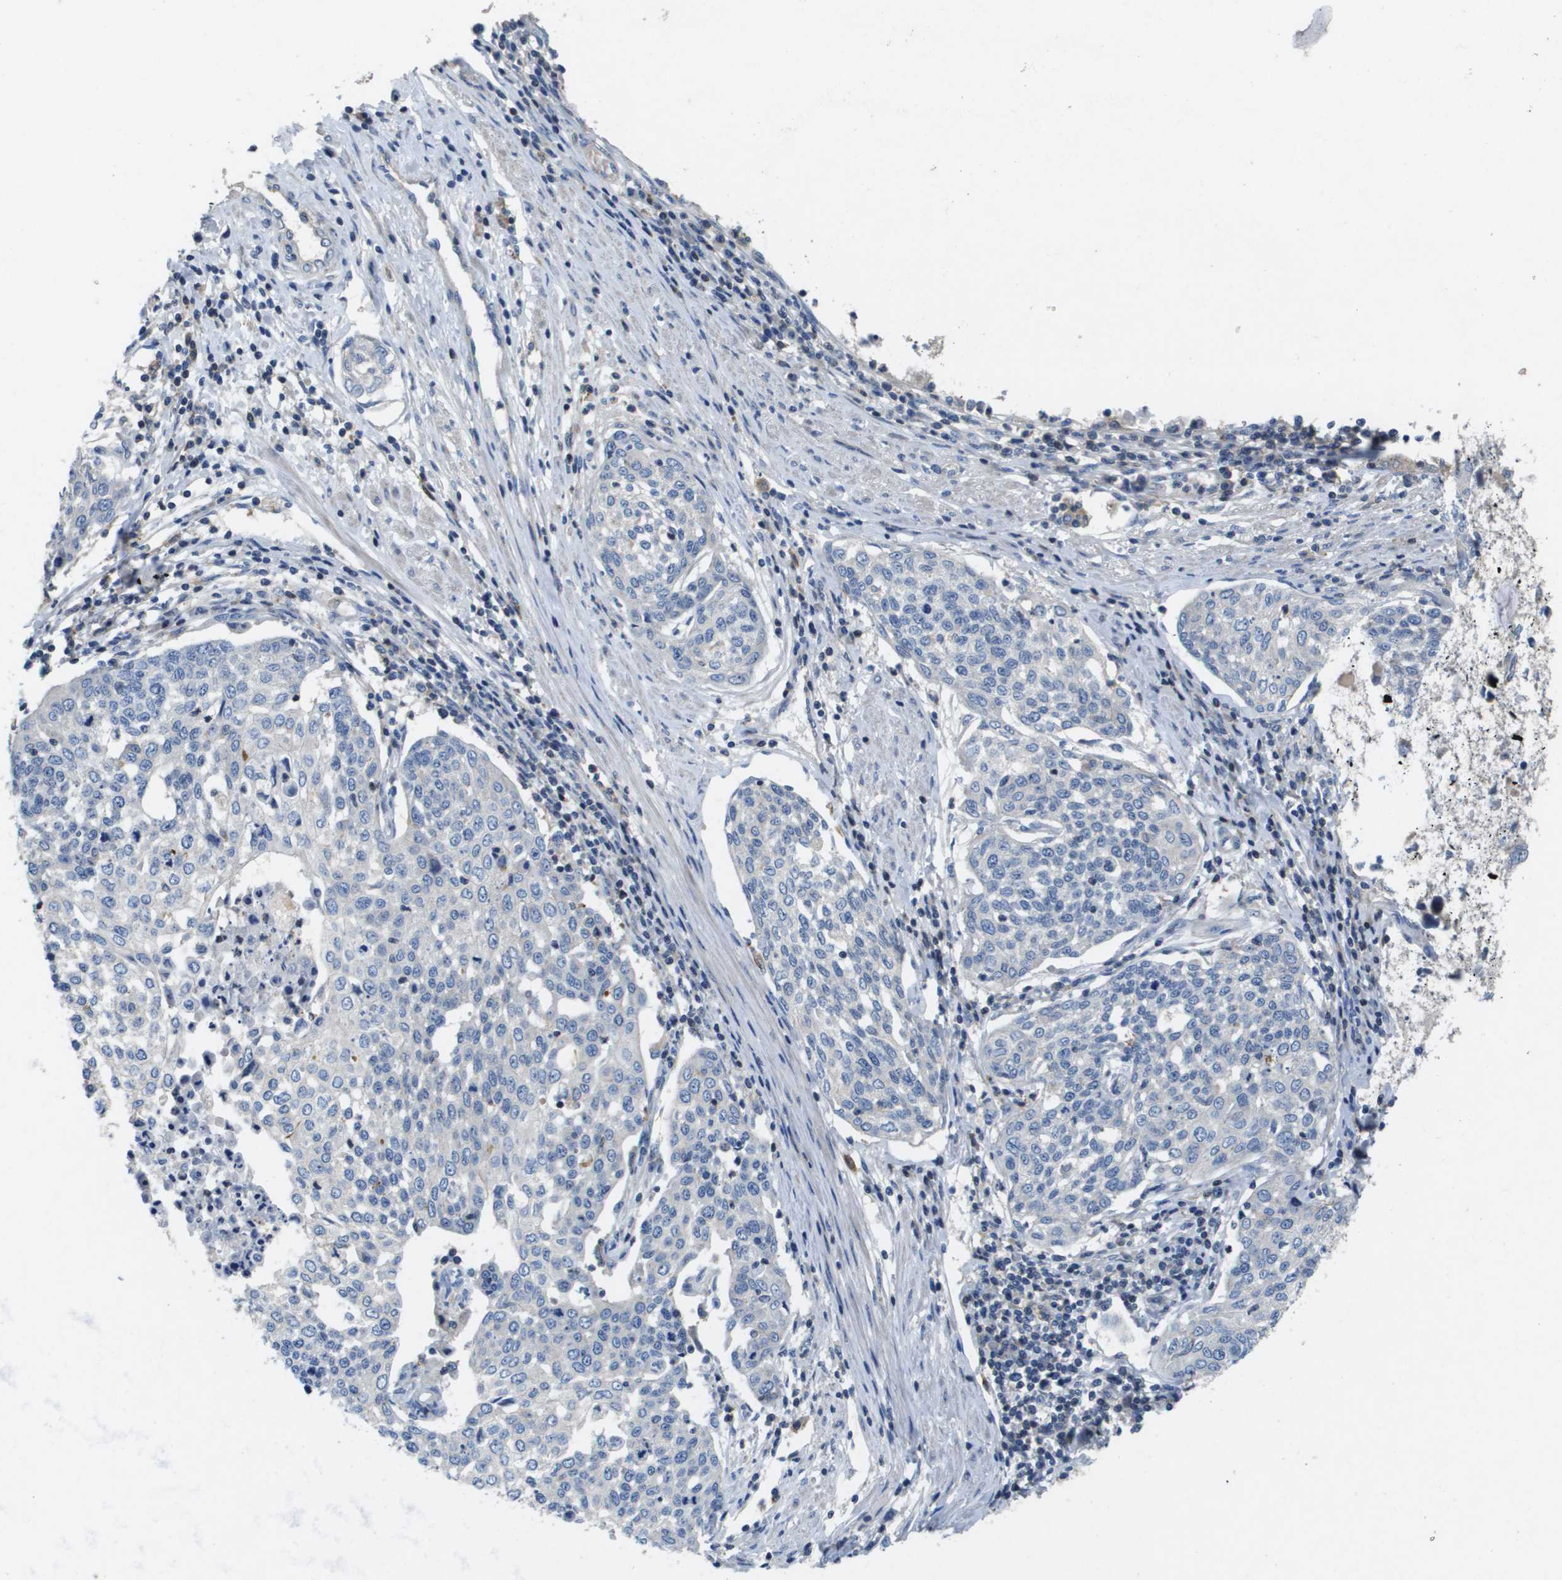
{"staining": {"intensity": "negative", "quantity": "none", "location": "none"}, "tissue": "cervical cancer", "cell_type": "Tumor cells", "image_type": "cancer", "snomed": [{"axis": "morphology", "description": "Squamous cell carcinoma, NOS"}, {"axis": "topography", "description": "Cervix"}], "caption": "Micrograph shows no protein staining in tumor cells of cervical squamous cell carcinoma tissue. (Immunohistochemistry, brightfield microscopy, high magnification).", "gene": "SCN4B", "patient": {"sex": "female", "age": 34}}